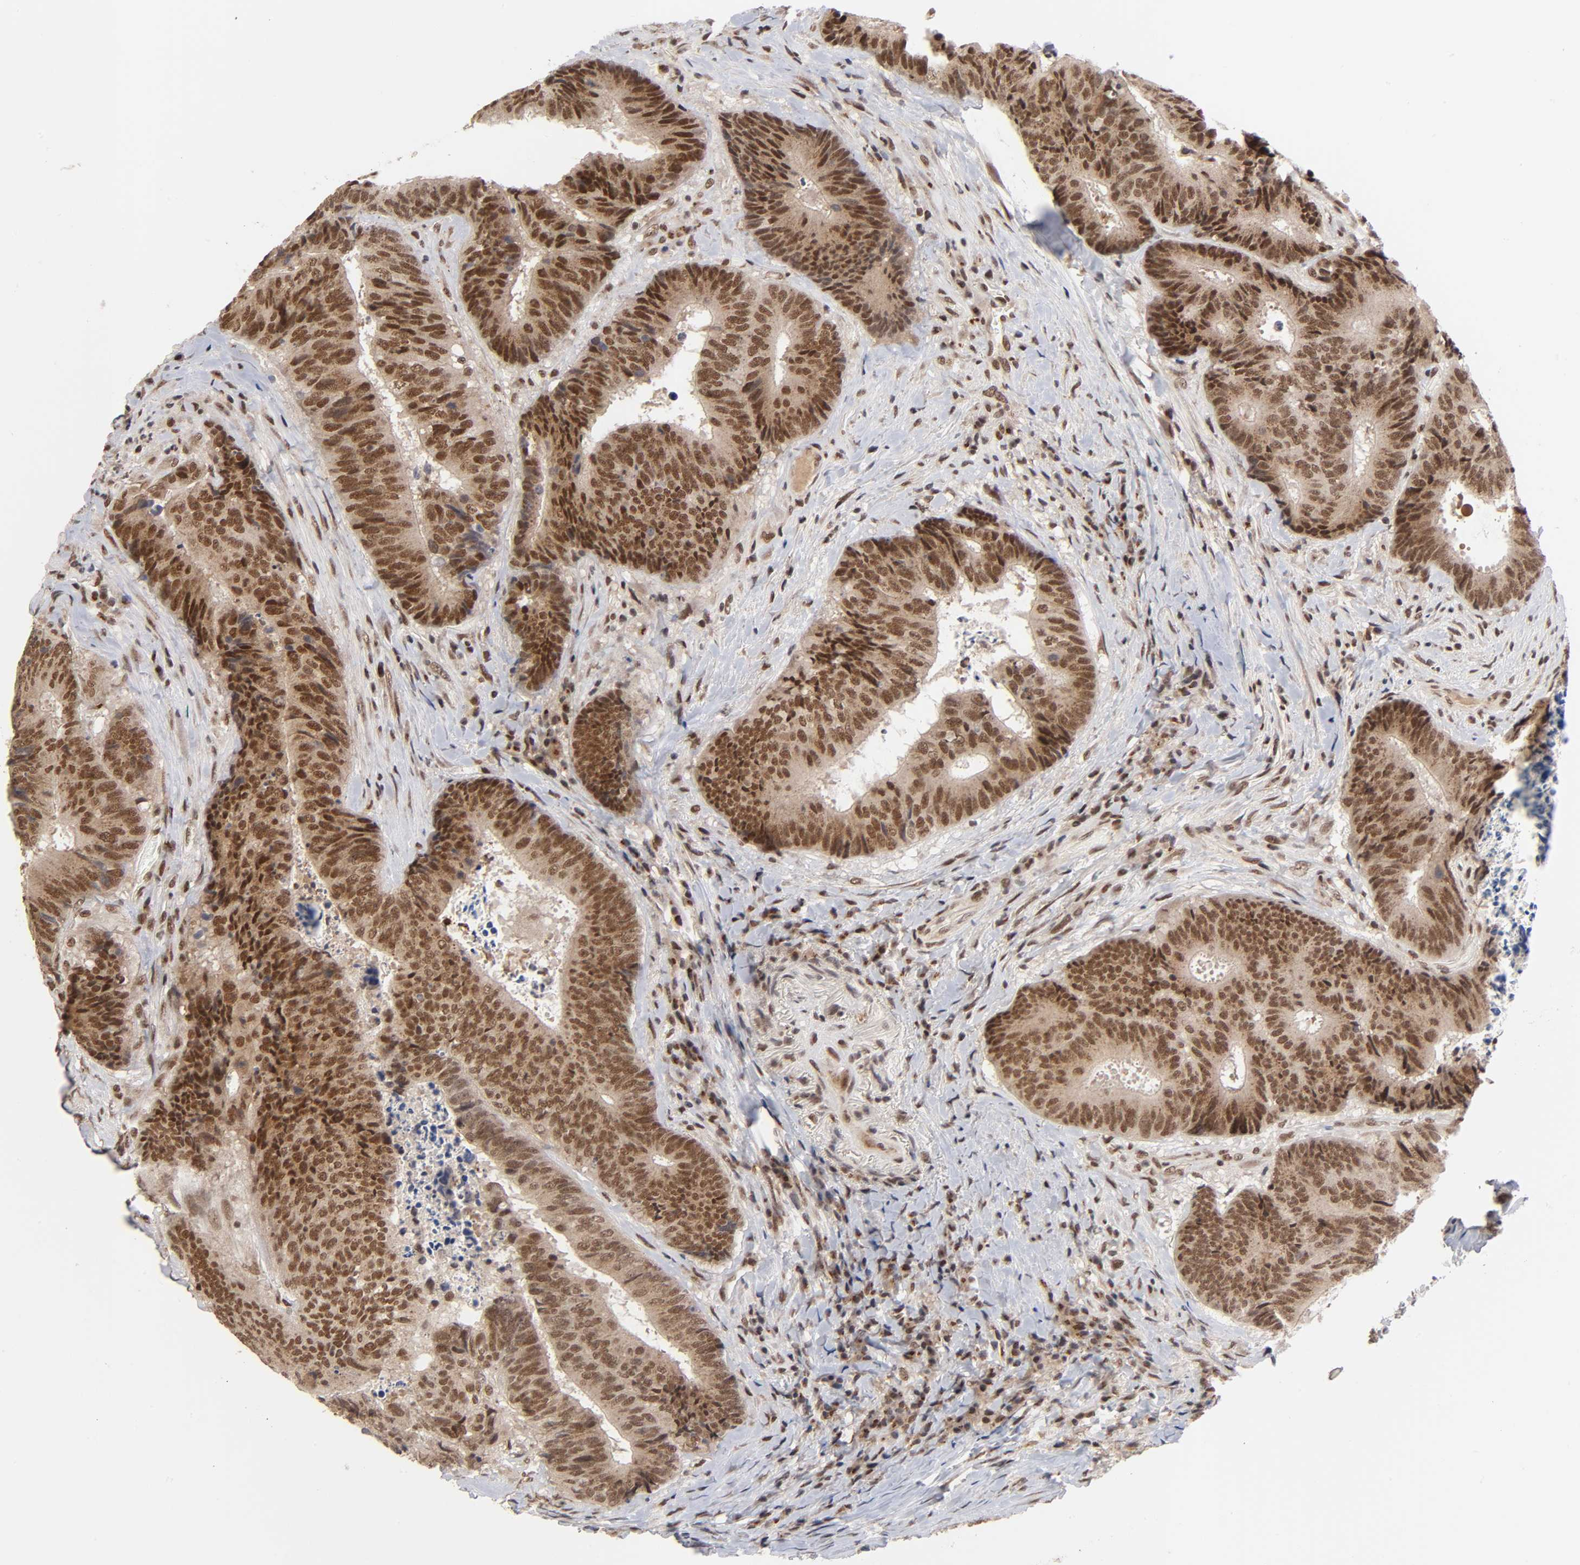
{"staining": {"intensity": "strong", "quantity": ">75%", "location": "cytoplasmic/membranous,nuclear"}, "tissue": "colorectal cancer", "cell_type": "Tumor cells", "image_type": "cancer", "snomed": [{"axis": "morphology", "description": "Adenocarcinoma, NOS"}, {"axis": "topography", "description": "Rectum"}], "caption": "Protein analysis of colorectal adenocarcinoma tissue demonstrates strong cytoplasmic/membranous and nuclear positivity in about >75% of tumor cells.", "gene": "EP300", "patient": {"sex": "male", "age": 72}}